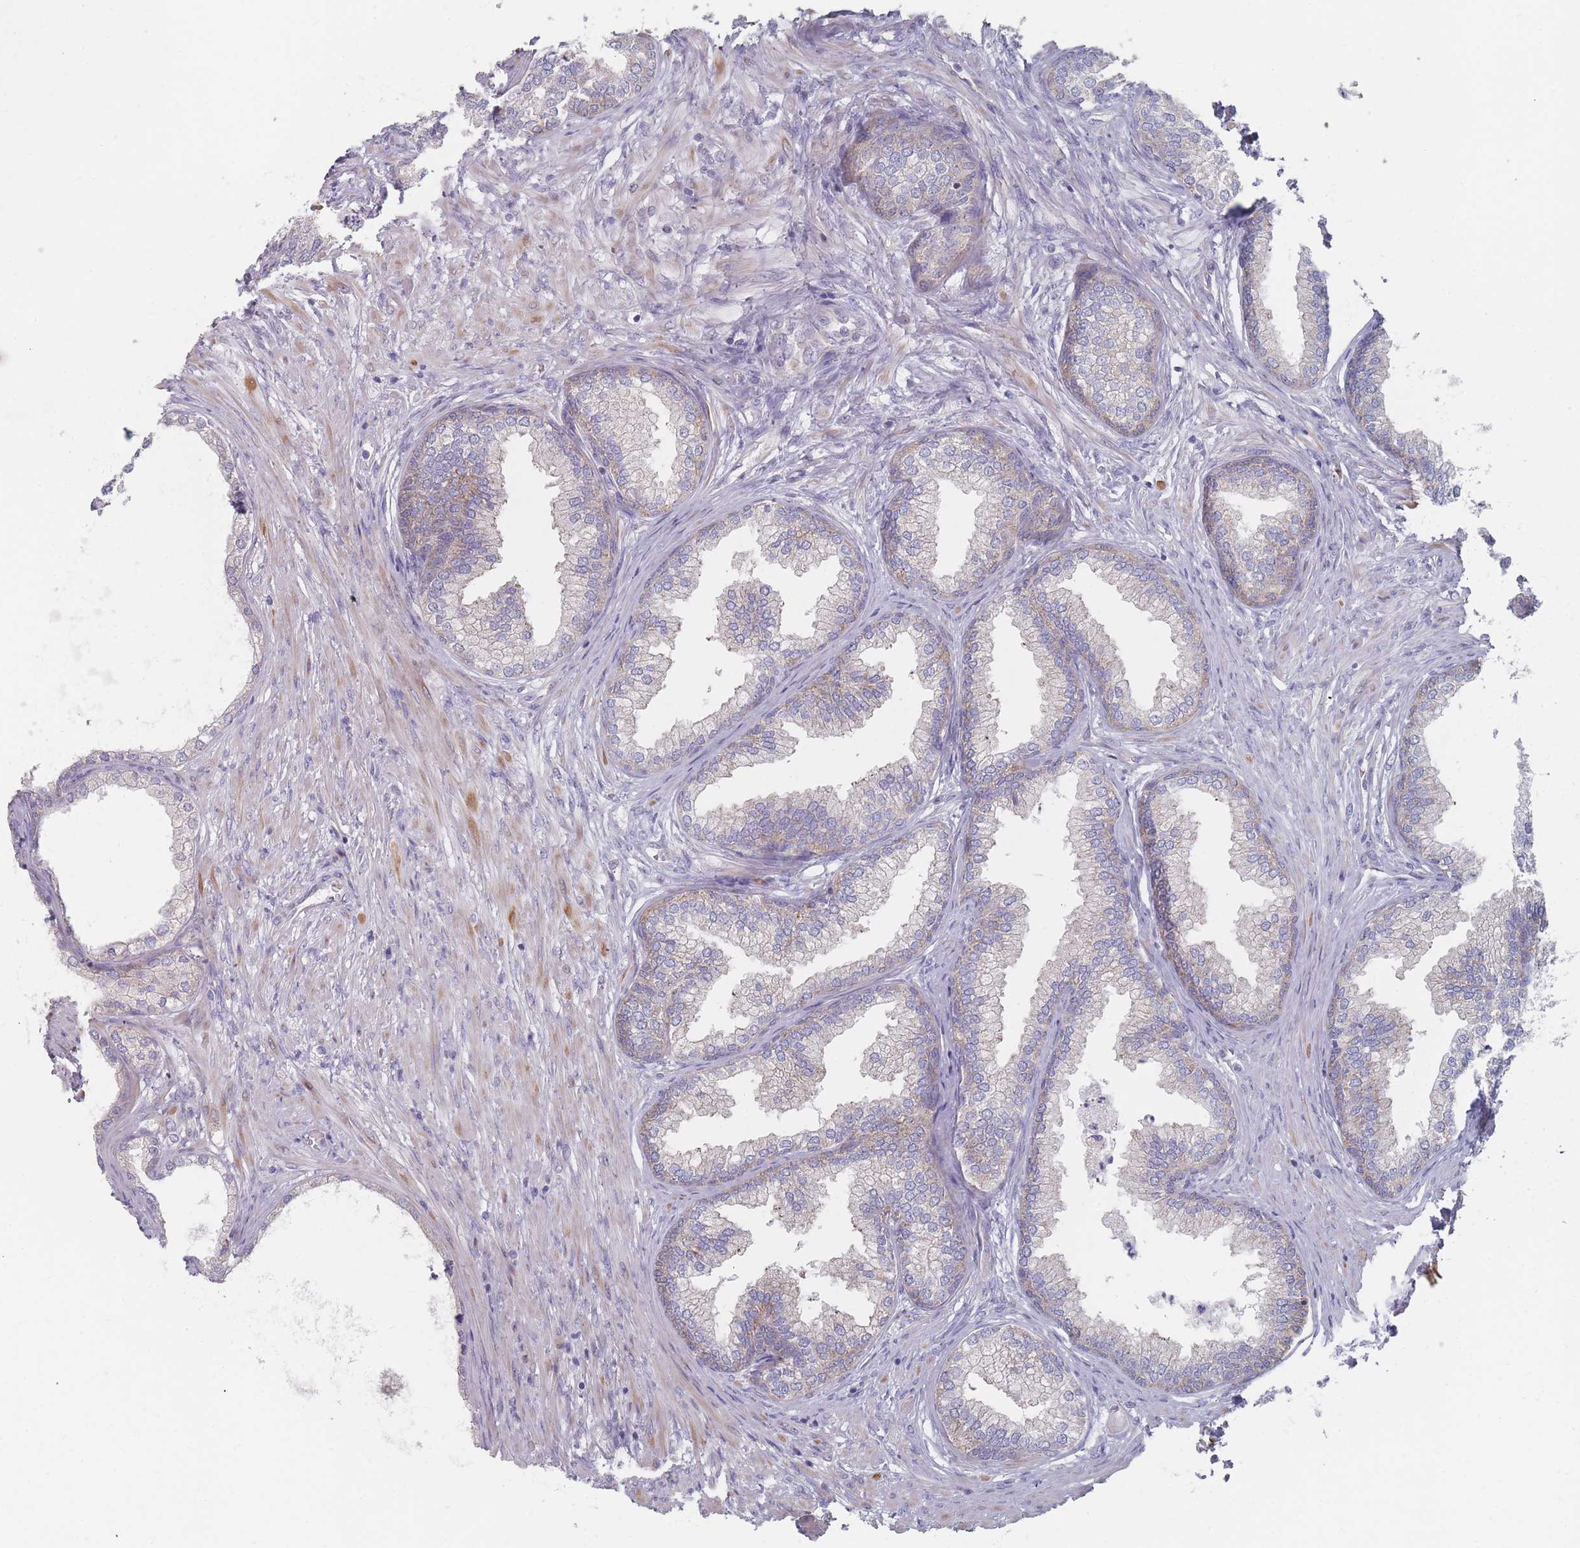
{"staining": {"intensity": "weak", "quantity": "<25%", "location": "cytoplasmic/membranous"}, "tissue": "prostate", "cell_type": "Glandular cells", "image_type": "normal", "snomed": [{"axis": "morphology", "description": "Normal tissue, NOS"}, {"axis": "topography", "description": "Prostate"}], "caption": "An image of human prostate is negative for staining in glandular cells.", "gene": "CACNG5", "patient": {"sex": "male", "age": 76}}